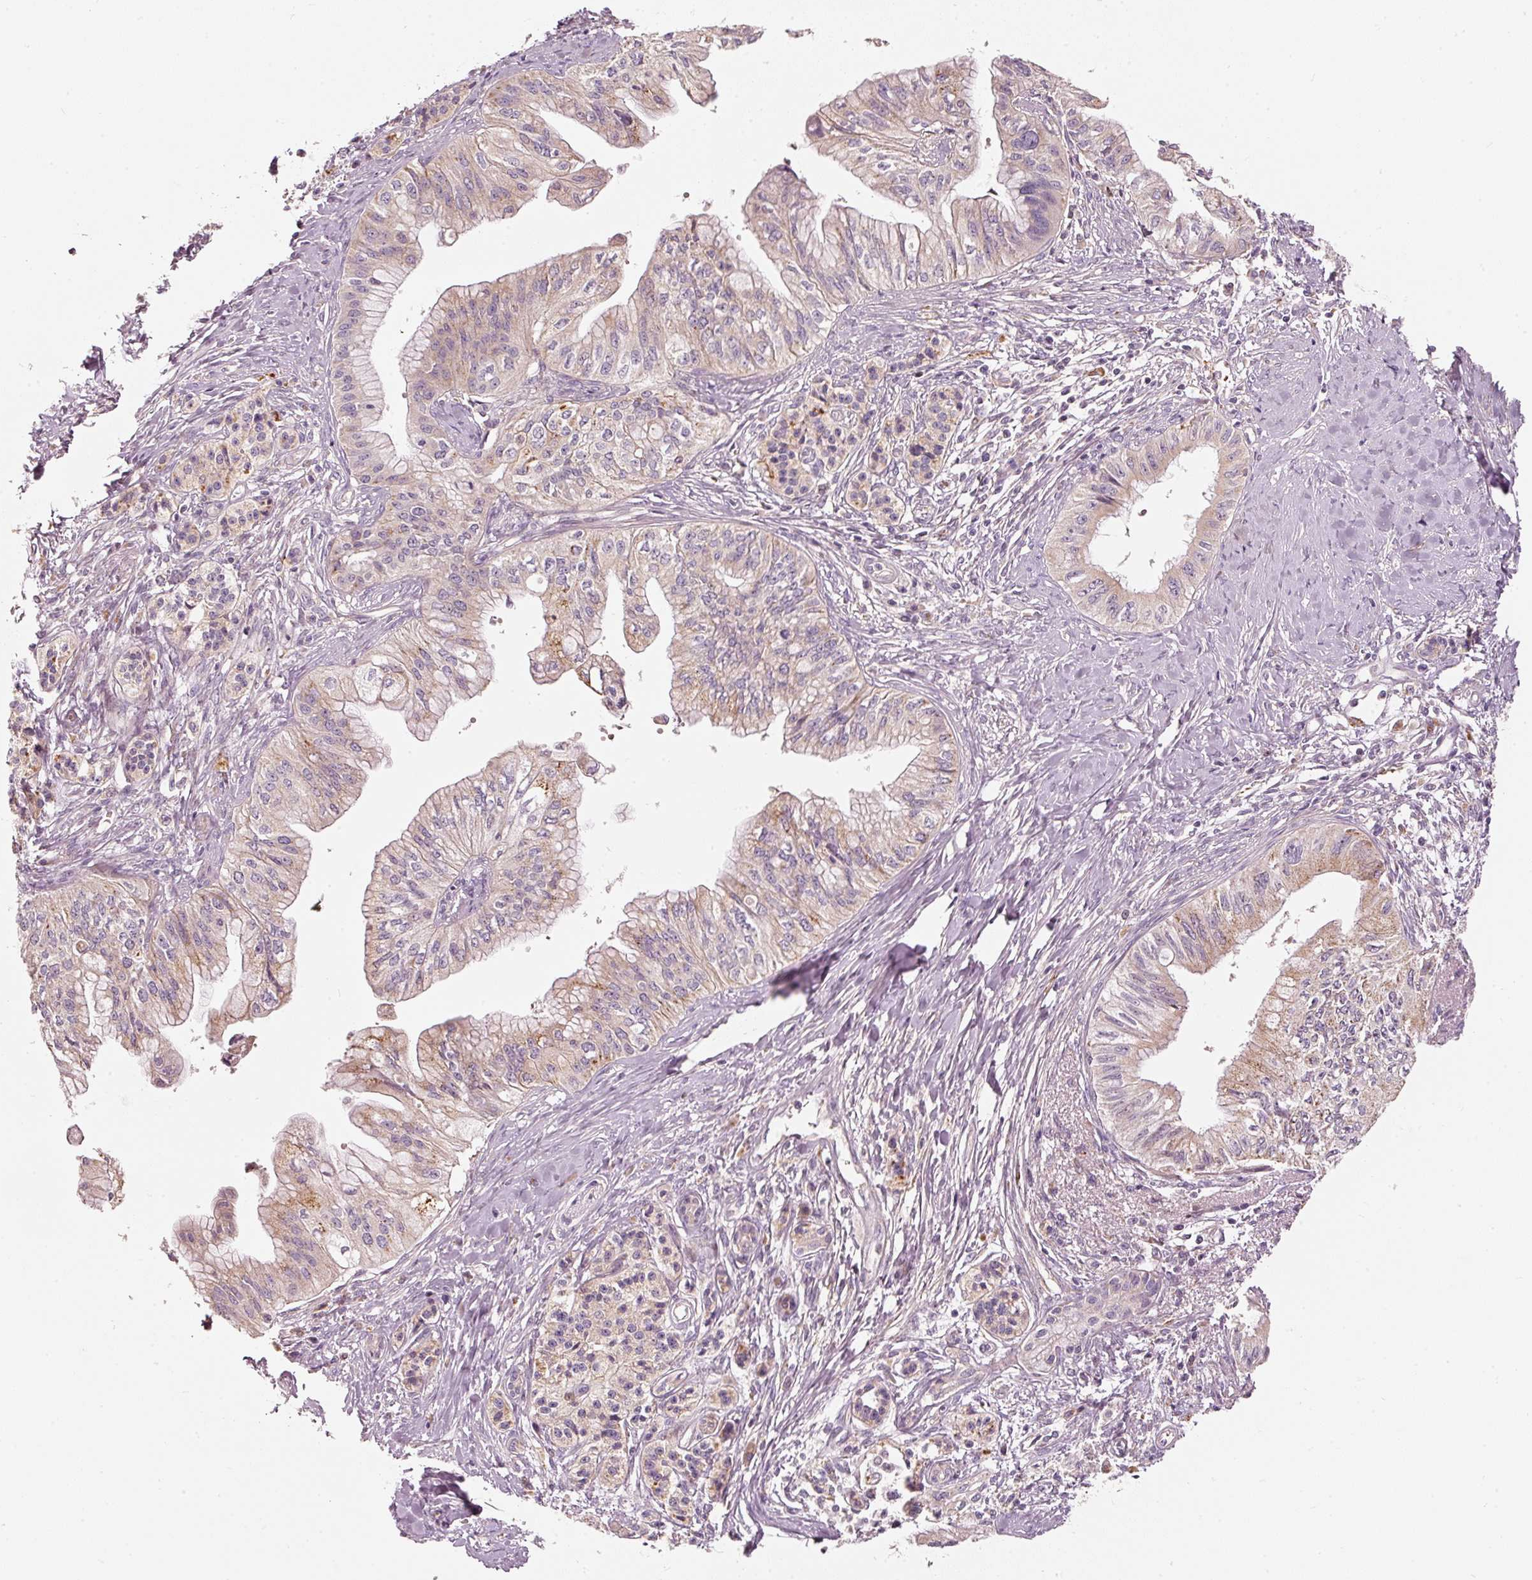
{"staining": {"intensity": "moderate", "quantity": "<25%", "location": "cytoplasmic/membranous"}, "tissue": "pancreatic cancer", "cell_type": "Tumor cells", "image_type": "cancer", "snomed": [{"axis": "morphology", "description": "Adenocarcinoma, NOS"}, {"axis": "topography", "description": "Pancreas"}], "caption": "A high-resolution image shows immunohistochemistry staining of pancreatic cancer (adenocarcinoma), which exhibits moderate cytoplasmic/membranous staining in approximately <25% of tumor cells. The staining is performed using DAB (3,3'-diaminobenzidine) brown chromogen to label protein expression. The nuclei are counter-stained blue using hematoxylin.", "gene": "KLHL21", "patient": {"sex": "male", "age": 71}}